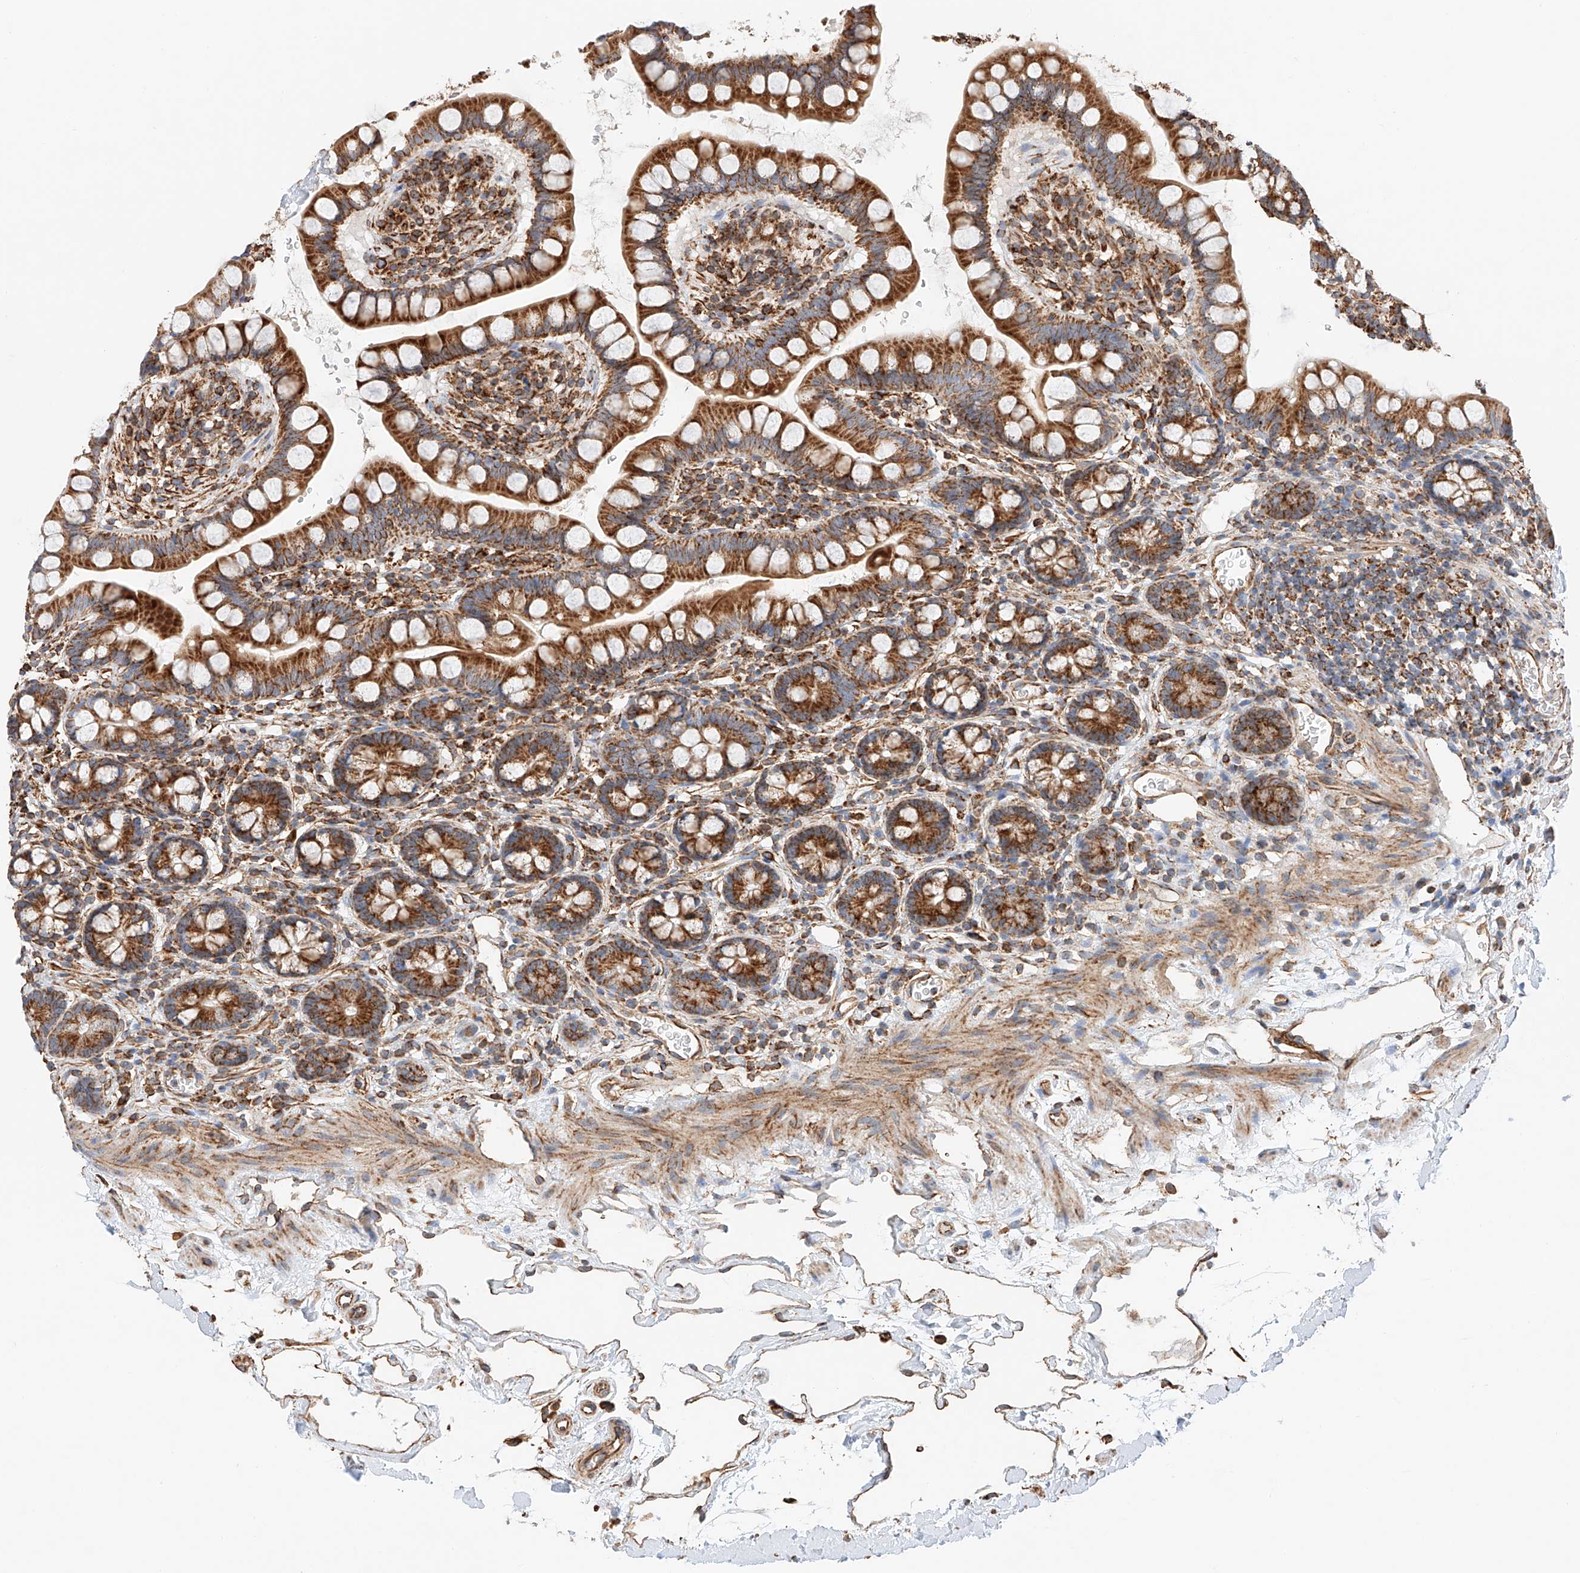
{"staining": {"intensity": "strong", "quantity": ">75%", "location": "cytoplasmic/membranous"}, "tissue": "small intestine", "cell_type": "Glandular cells", "image_type": "normal", "snomed": [{"axis": "morphology", "description": "Normal tissue, NOS"}, {"axis": "topography", "description": "Small intestine"}], "caption": "Immunohistochemistry (IHC) photomicrograph of normal small intestine: small intestine stained using immunohistochemistry (IHC) reveals high levels of strong protein expression localized specifically in the cytoplasmic/membranous of glandular cells, appearing as a cytoplasmic/membranous brown color.", "gene": "NDUFV3", "patient": {"sex": "female", "age": 84}}